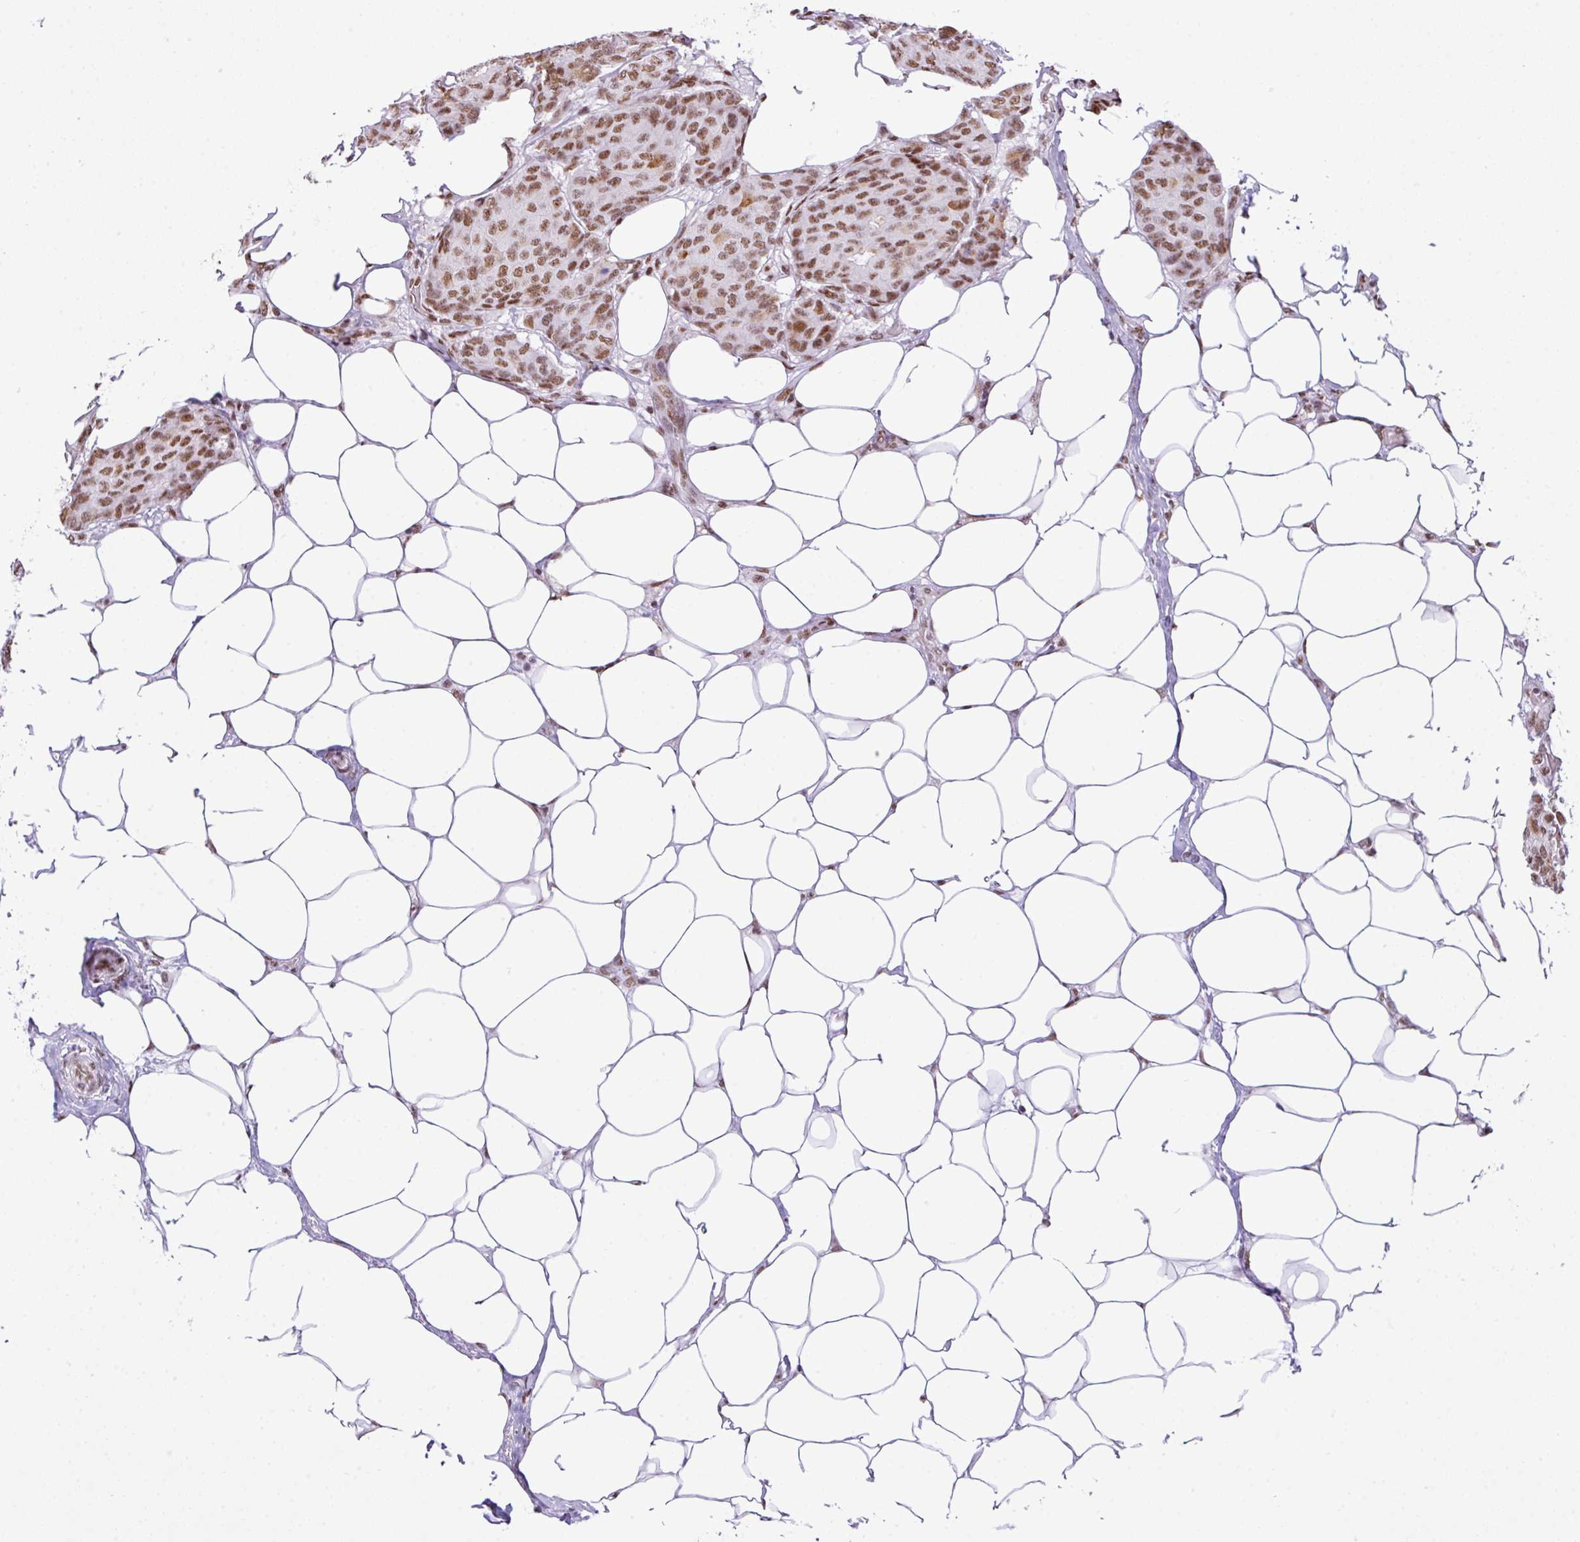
{"staining": {"intensity": "moderate", "quantity": ">75%", "location": "nuclear"}, "tissue": "breast cancer", "cell_type": "Tumor cells", "image_type": "cancer", "snomed": [{"axis": "morphology", "description": "Duct carcinoma"}, {"axis": "topography", "description": "Breast"}], "caption": "This is an image of IHC staining of breast invasive ductal carcinoma, which shows moderate expression in the nuclear of tumor cells.", "gene": "RARG", "patient": {"sex": "female", "age": 75}}